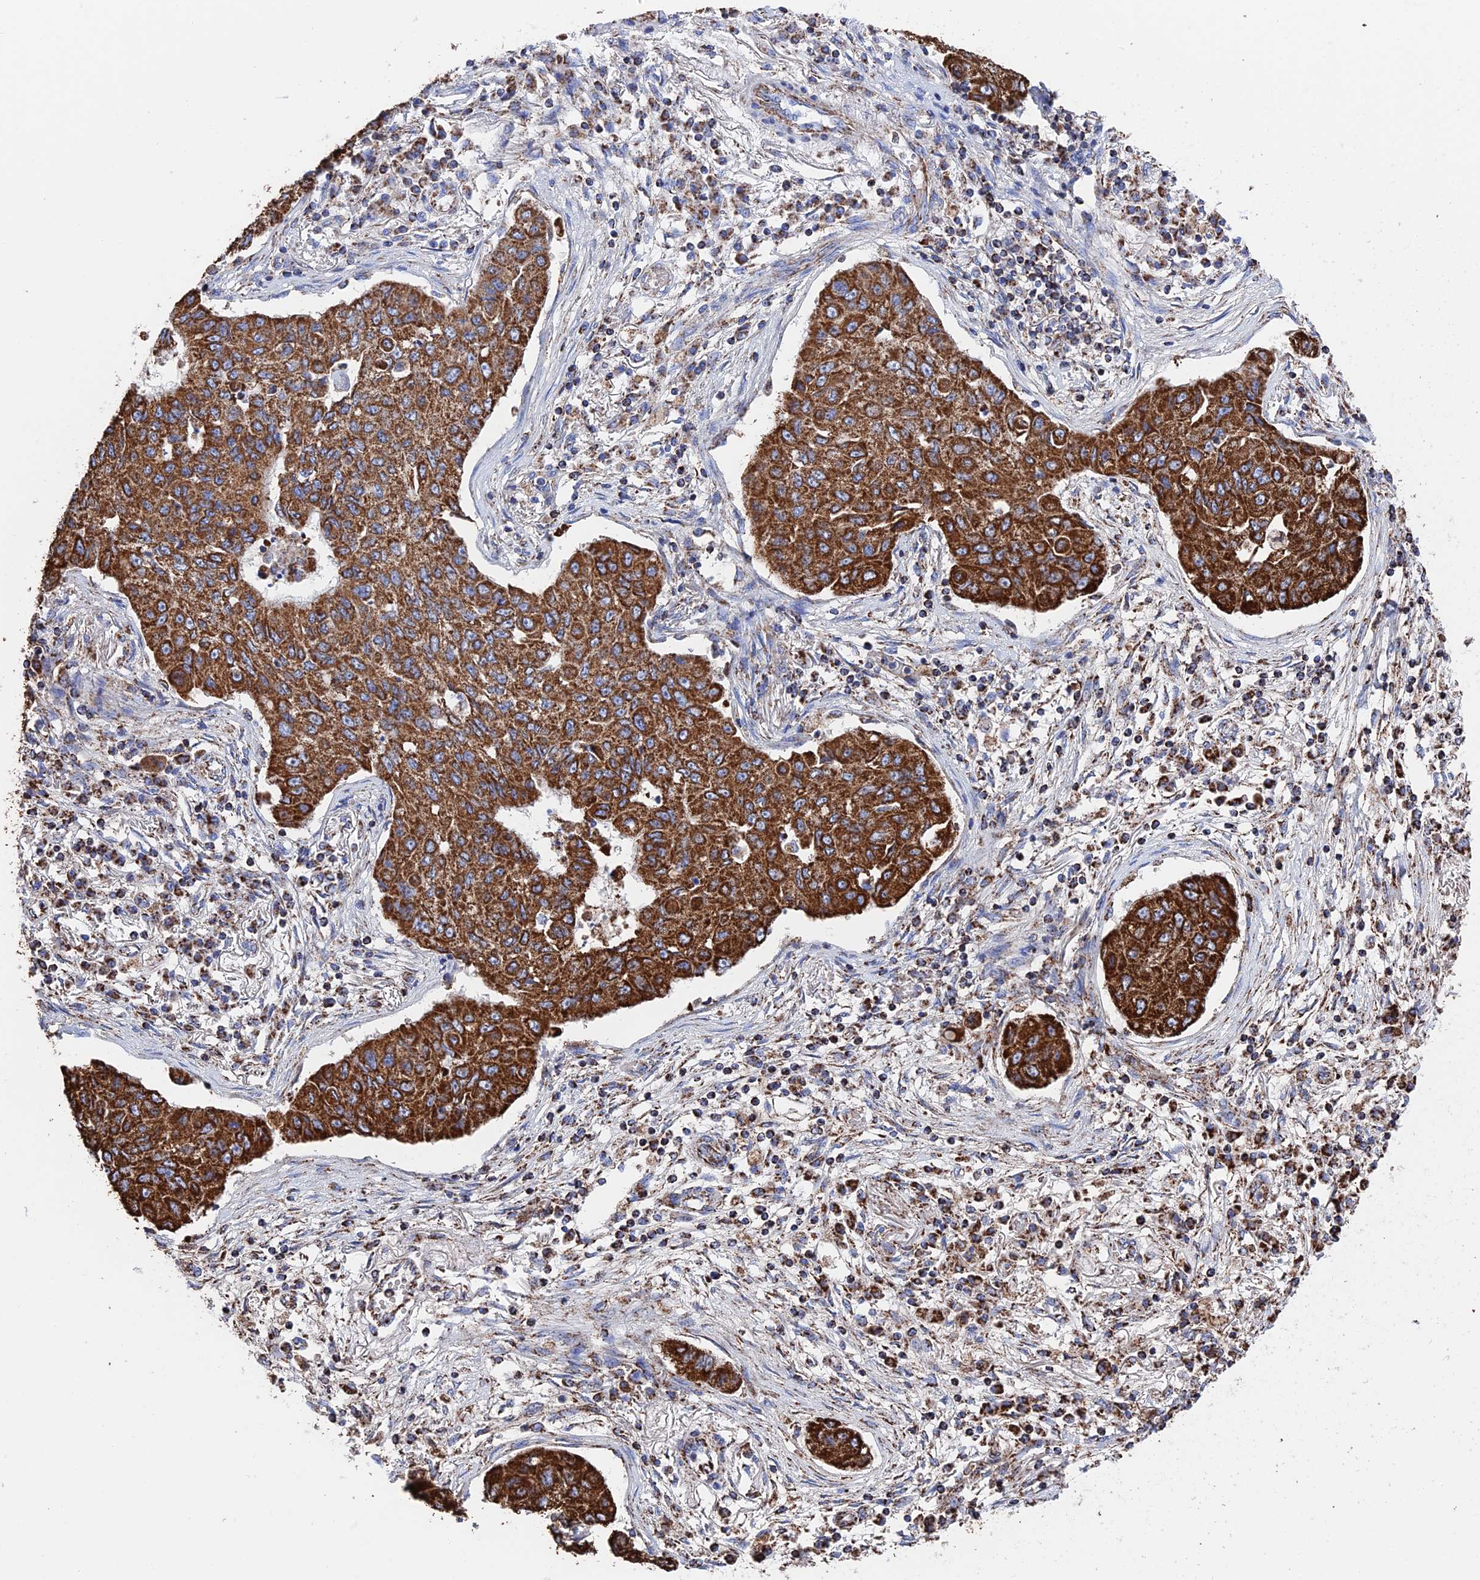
{"staining": {"intensity": "strong", "quantity": ">75%", "location": "cytoplasmic/membranous"}, "tissue": "lung cancer", "cell_type": "Tumor cells", "image_type": "cancer", "snomed": [{"axis": "morphology", "description": "Squamous cell carcinoma, NOS"}, {"axis": "topography", "description": "Lung"}], "caption": "Immunohistochemical staining of human squamous cell carcinoma (lung) reveals strong cytoplasmic/membranous protein expression in about >75% of tumor cells.", "gene": "HAUS8", "patient": {"sex": "male", "age": 74}}